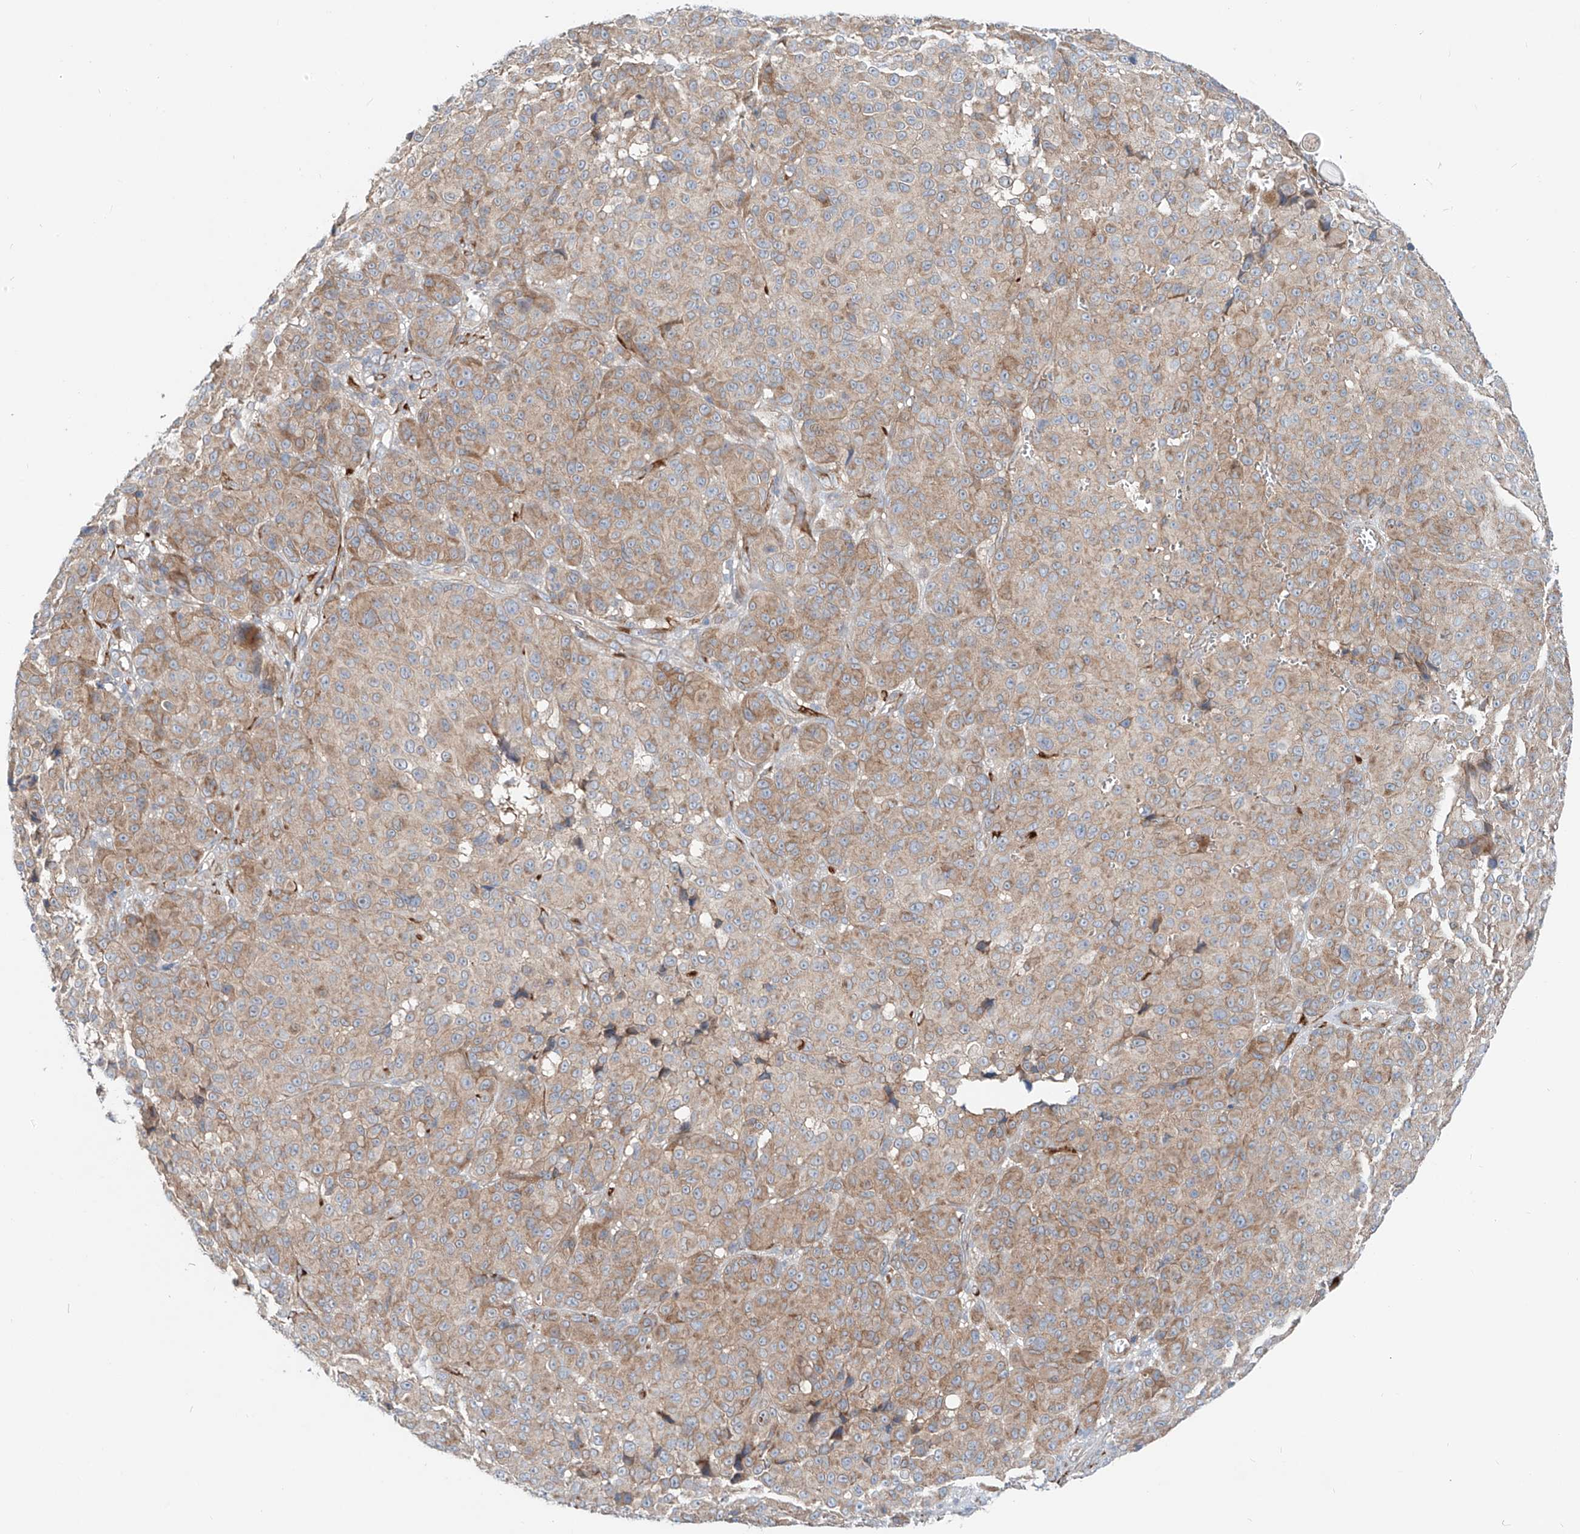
{"staining": {"intensity": "weak", "quantity": ">75%", "location": "cytoplasmic/membranous"}, "tissue": "melanoma", "cell_type": "Tumor cells", "image_type": "cancer", "snomed": [{"axis": "morphology", "description": "Malignant melanoma, NOS"}, {"axis": "topography", "description": "Skin"}], "caption": "Human melanoma stained with a brown dye reveals weak cytoplasmic/membranous positive expression in approximately >75% of tumor cells.", "gene": "SNAP29", "patient": {"sex": "male", "age": 73}}